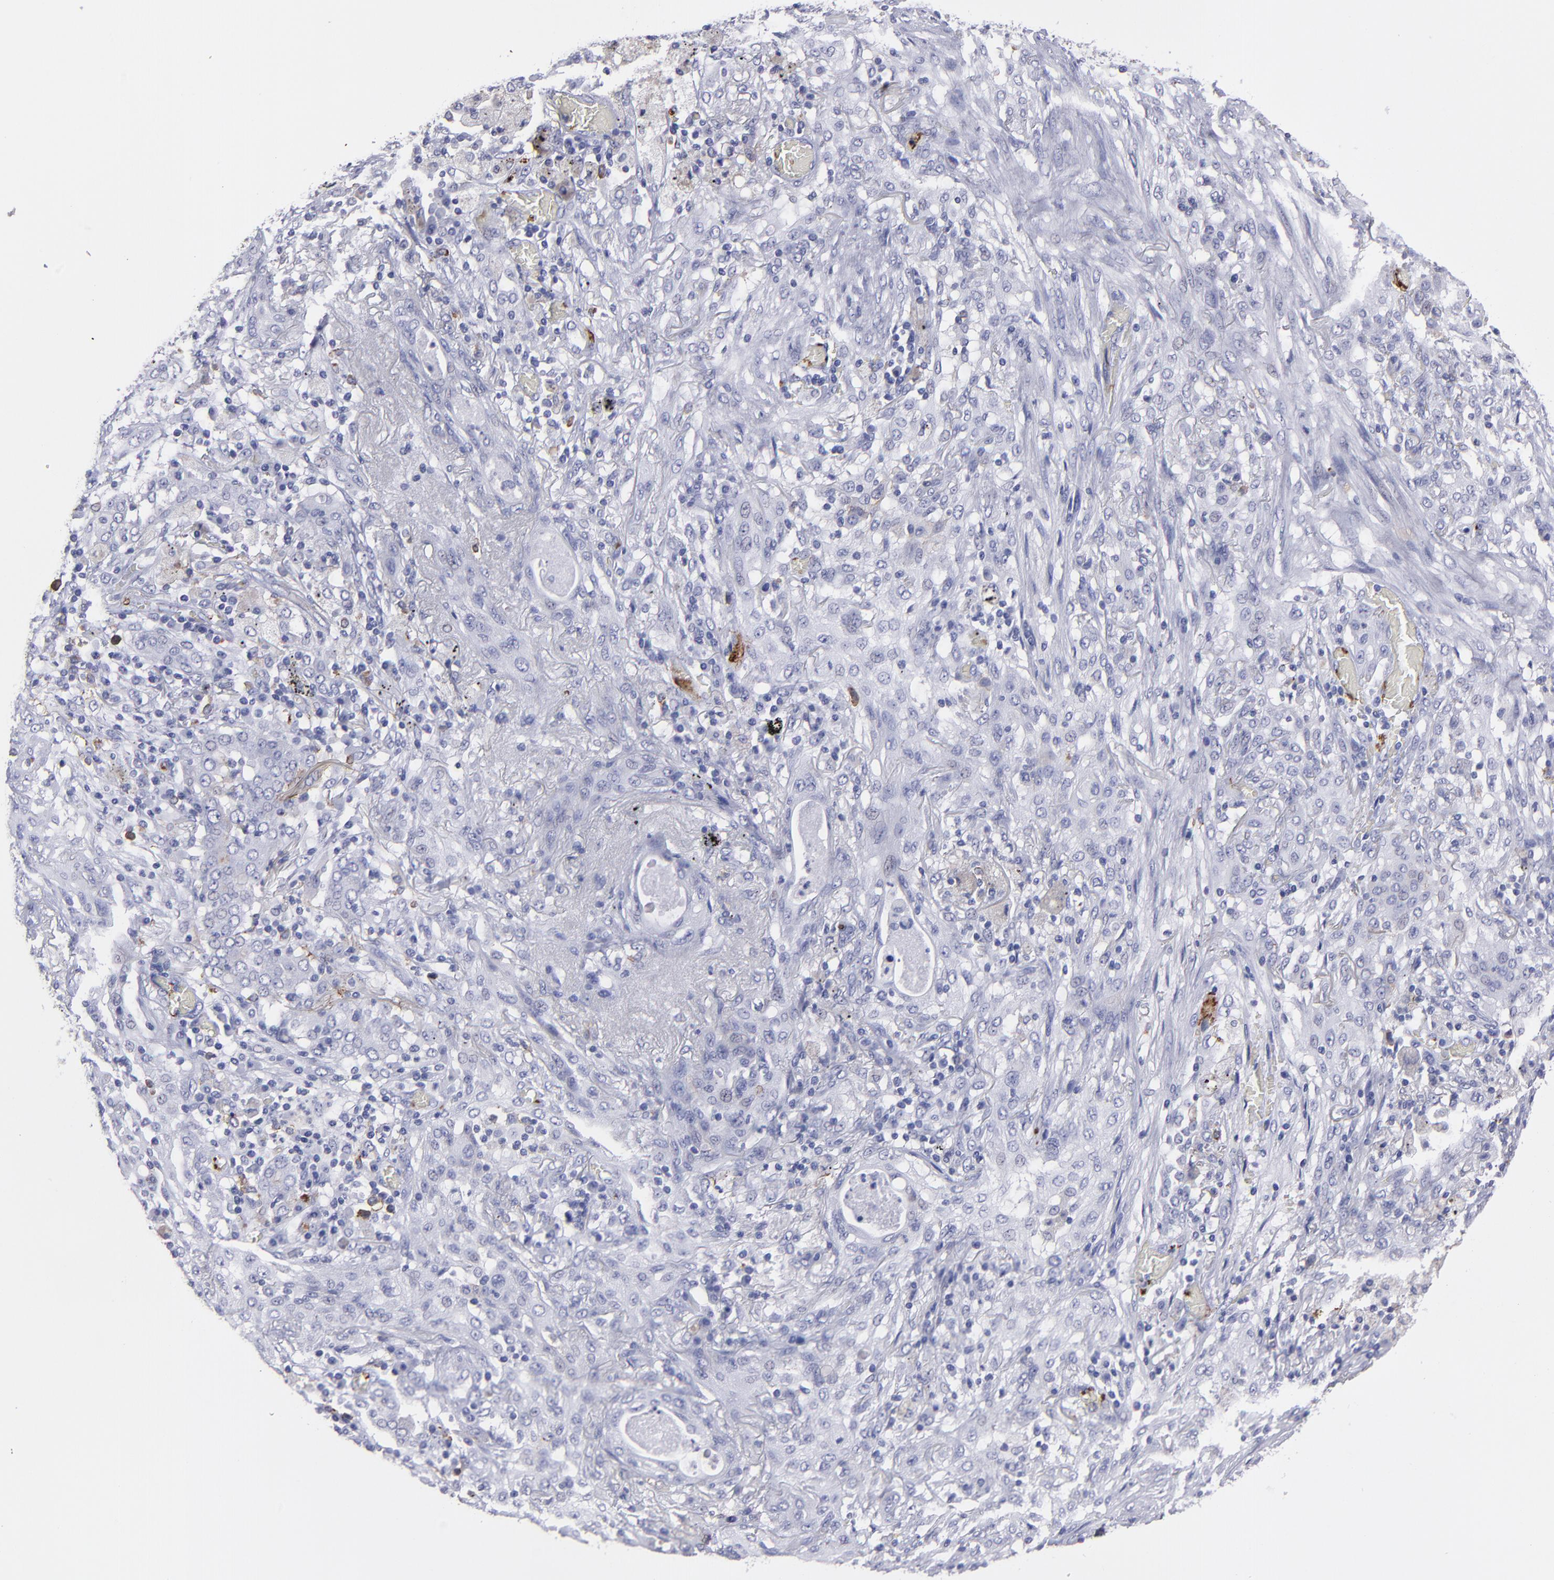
{"staining": {"intensity": "negative", "quantity": "none", "location": "none"}, "tissue": "lung cancer", "cell_type": "Tumor cells", "image_type": "cancer", "snomed": [{"axis": "morphology", "description": "Squamous cell carcinoma, NOS"}, {"axis": "topography", "description": "Lung"}], "caption": "The image displays no staining of tumor cells in lung squamous cell carcinoma. Brightfield microscopy of immunohistochemistry stained with DAB (brown) and hematoxylin (blue), captured at high magnification.", "gene": "CD36", "patient": {"sex": "female", "age": 47}}